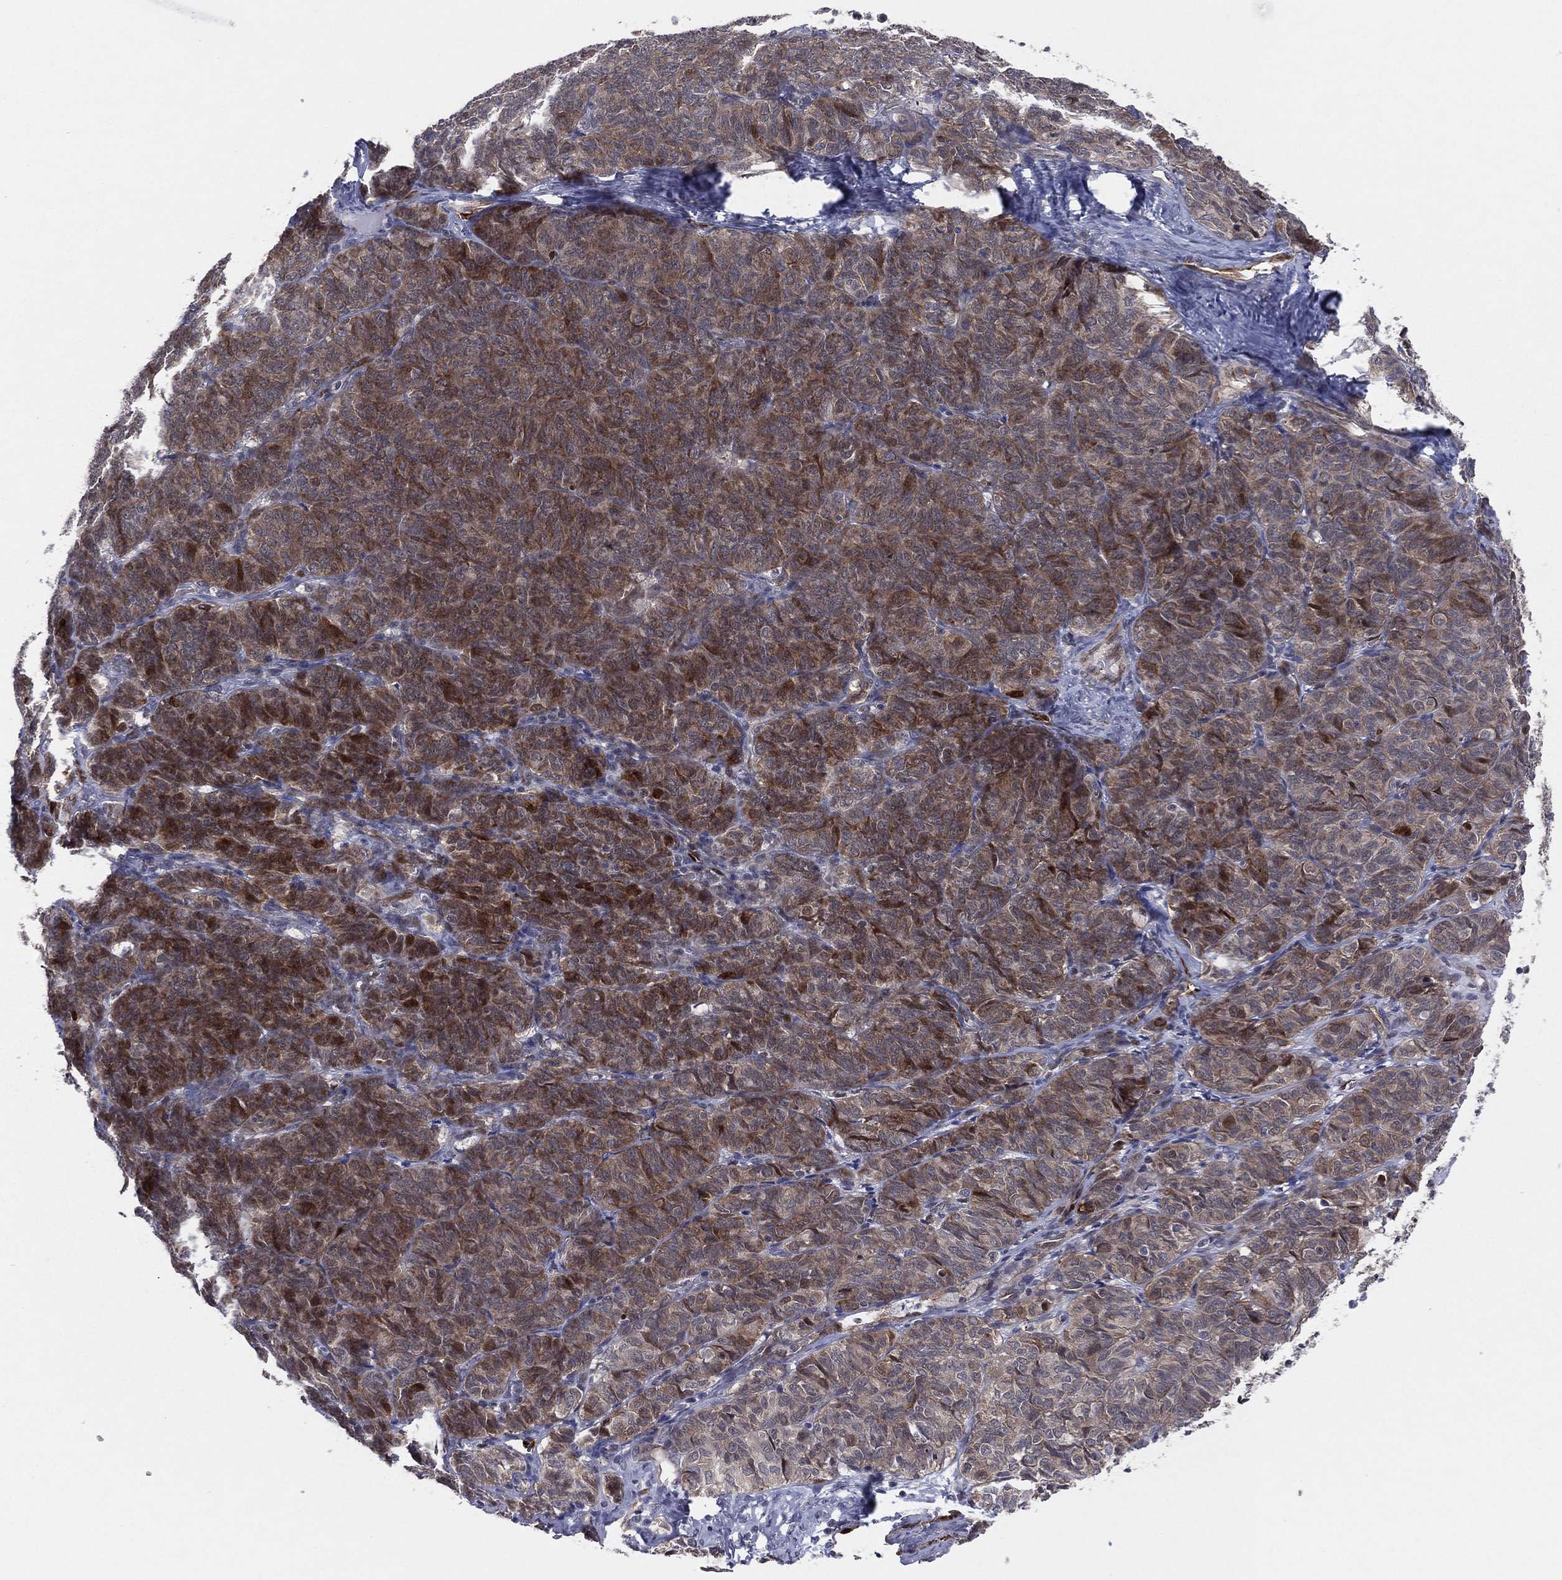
{"staining": {"intensity": "strong", "quantity": "<25%", "location": "cytoplasmic/membranous,nuclear"}, "tissue": "ovarian cancer", "cell_type": "Tumor cells", "image_type": "cancer", "snomed": [{"axis": "morphology", "description": "Carcinoma, endometroid"}, {"axis": "topography", "description": "Ovary"}], "caption": "An immunohistochemistry histopathology image of tumor tissue is shown. Protein staining in brown shows strong cytoplasmic/membranous and nuclear positivity in ovarian cancer within tumor cells.", "gene": "SNCG", "patient": {"sex": "female", "age": 80}}